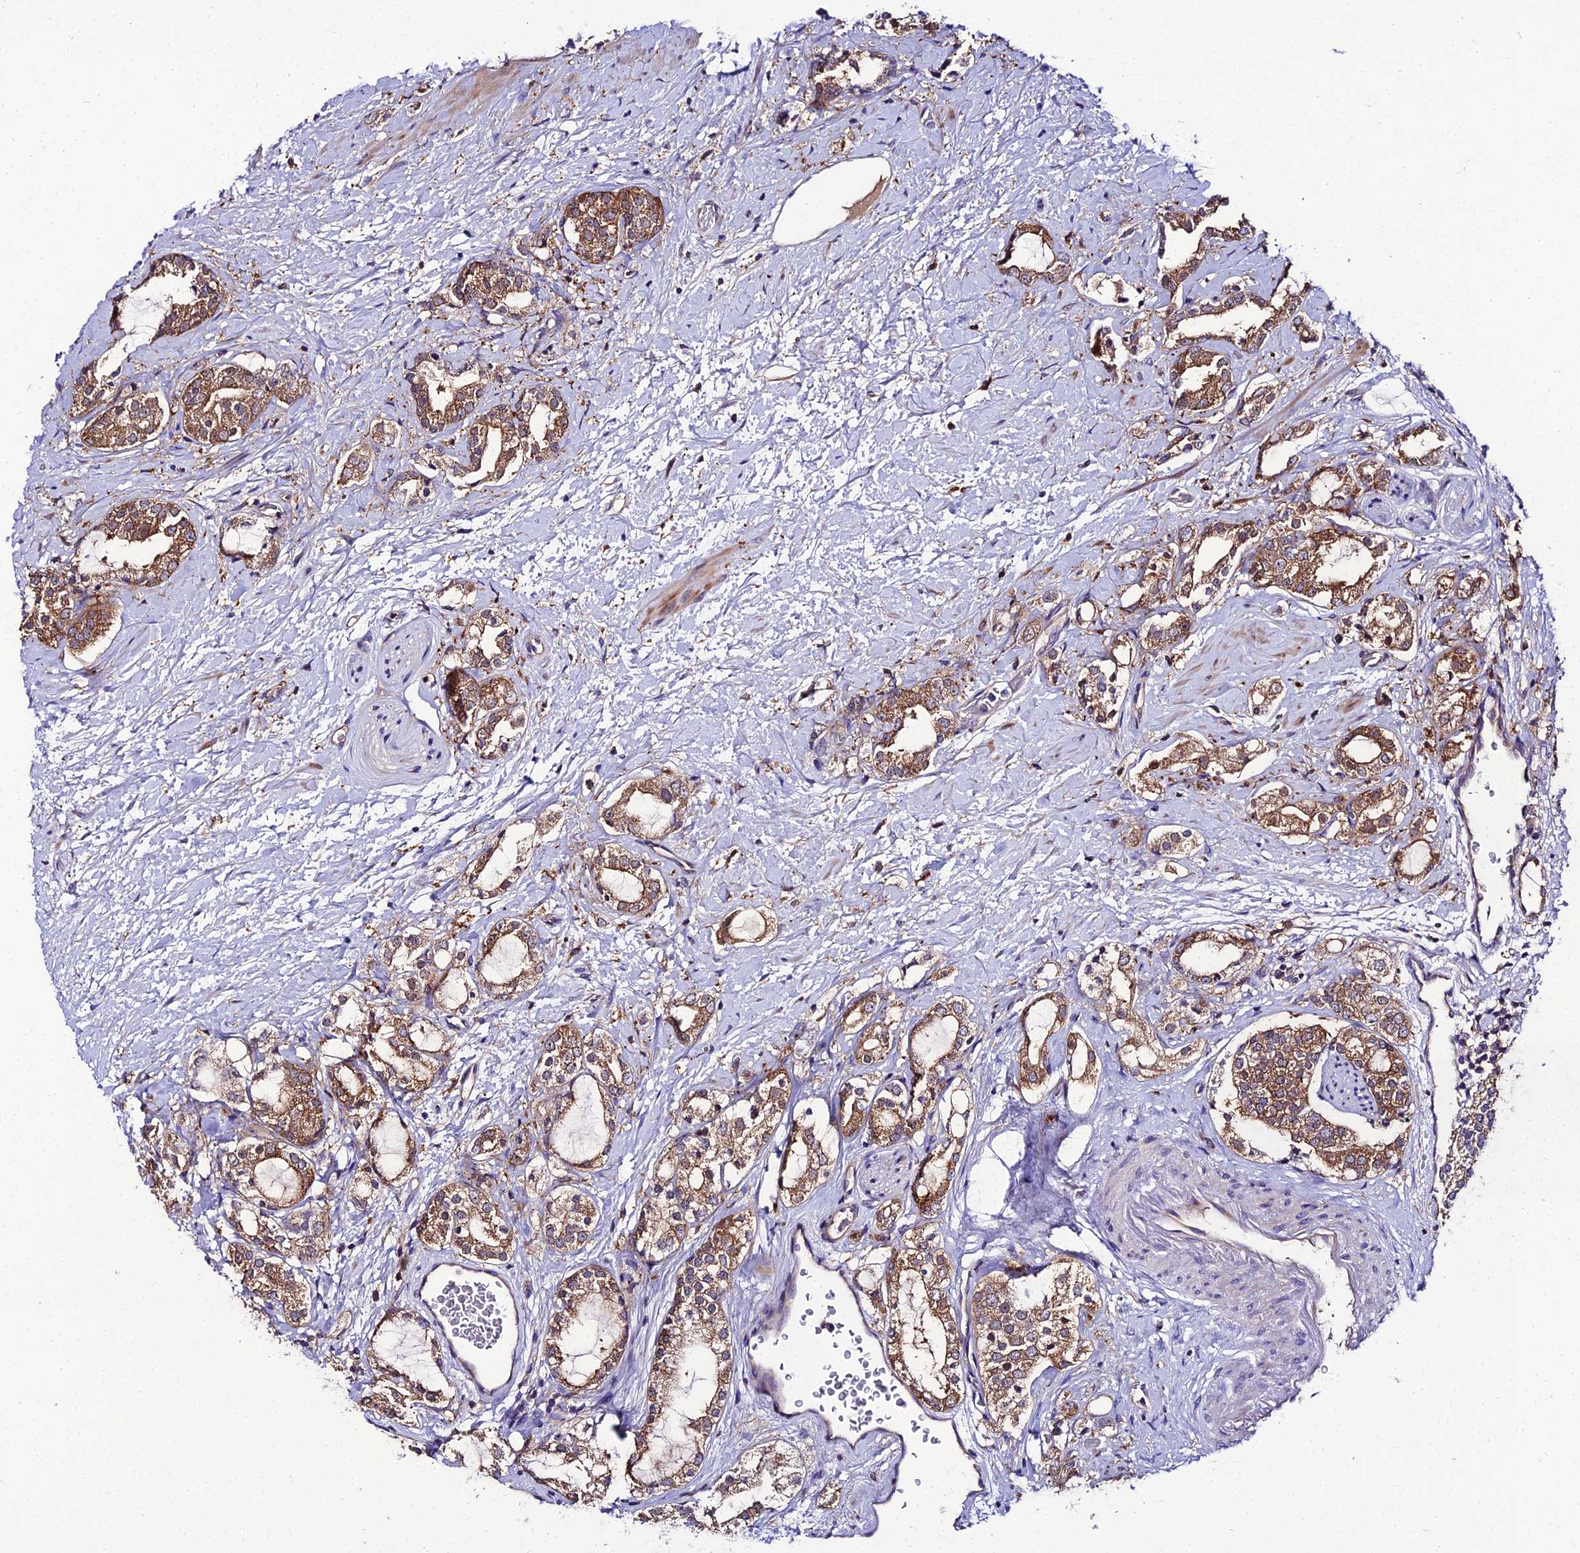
{"staining": {"intensity": "moderate", "quantity": ">75%", "location": "cytoplasmic/membranous"}, "tissue": "prostate cancer", "cell_type": "Tumor cells", "image_type": "cancer", "snomed": [{"axis": "morphology", "description": "Adenocarcinoma, High grade"}, {"axis": "topography", "description": "Prostate"}], "caption": "Moderate cytoplasmic/membranous positivity is identified in approximately >75% of tumor cells in prostate cancer.", "gene": "C2orf69", "patient": {"sex": "male", "age": 64}}